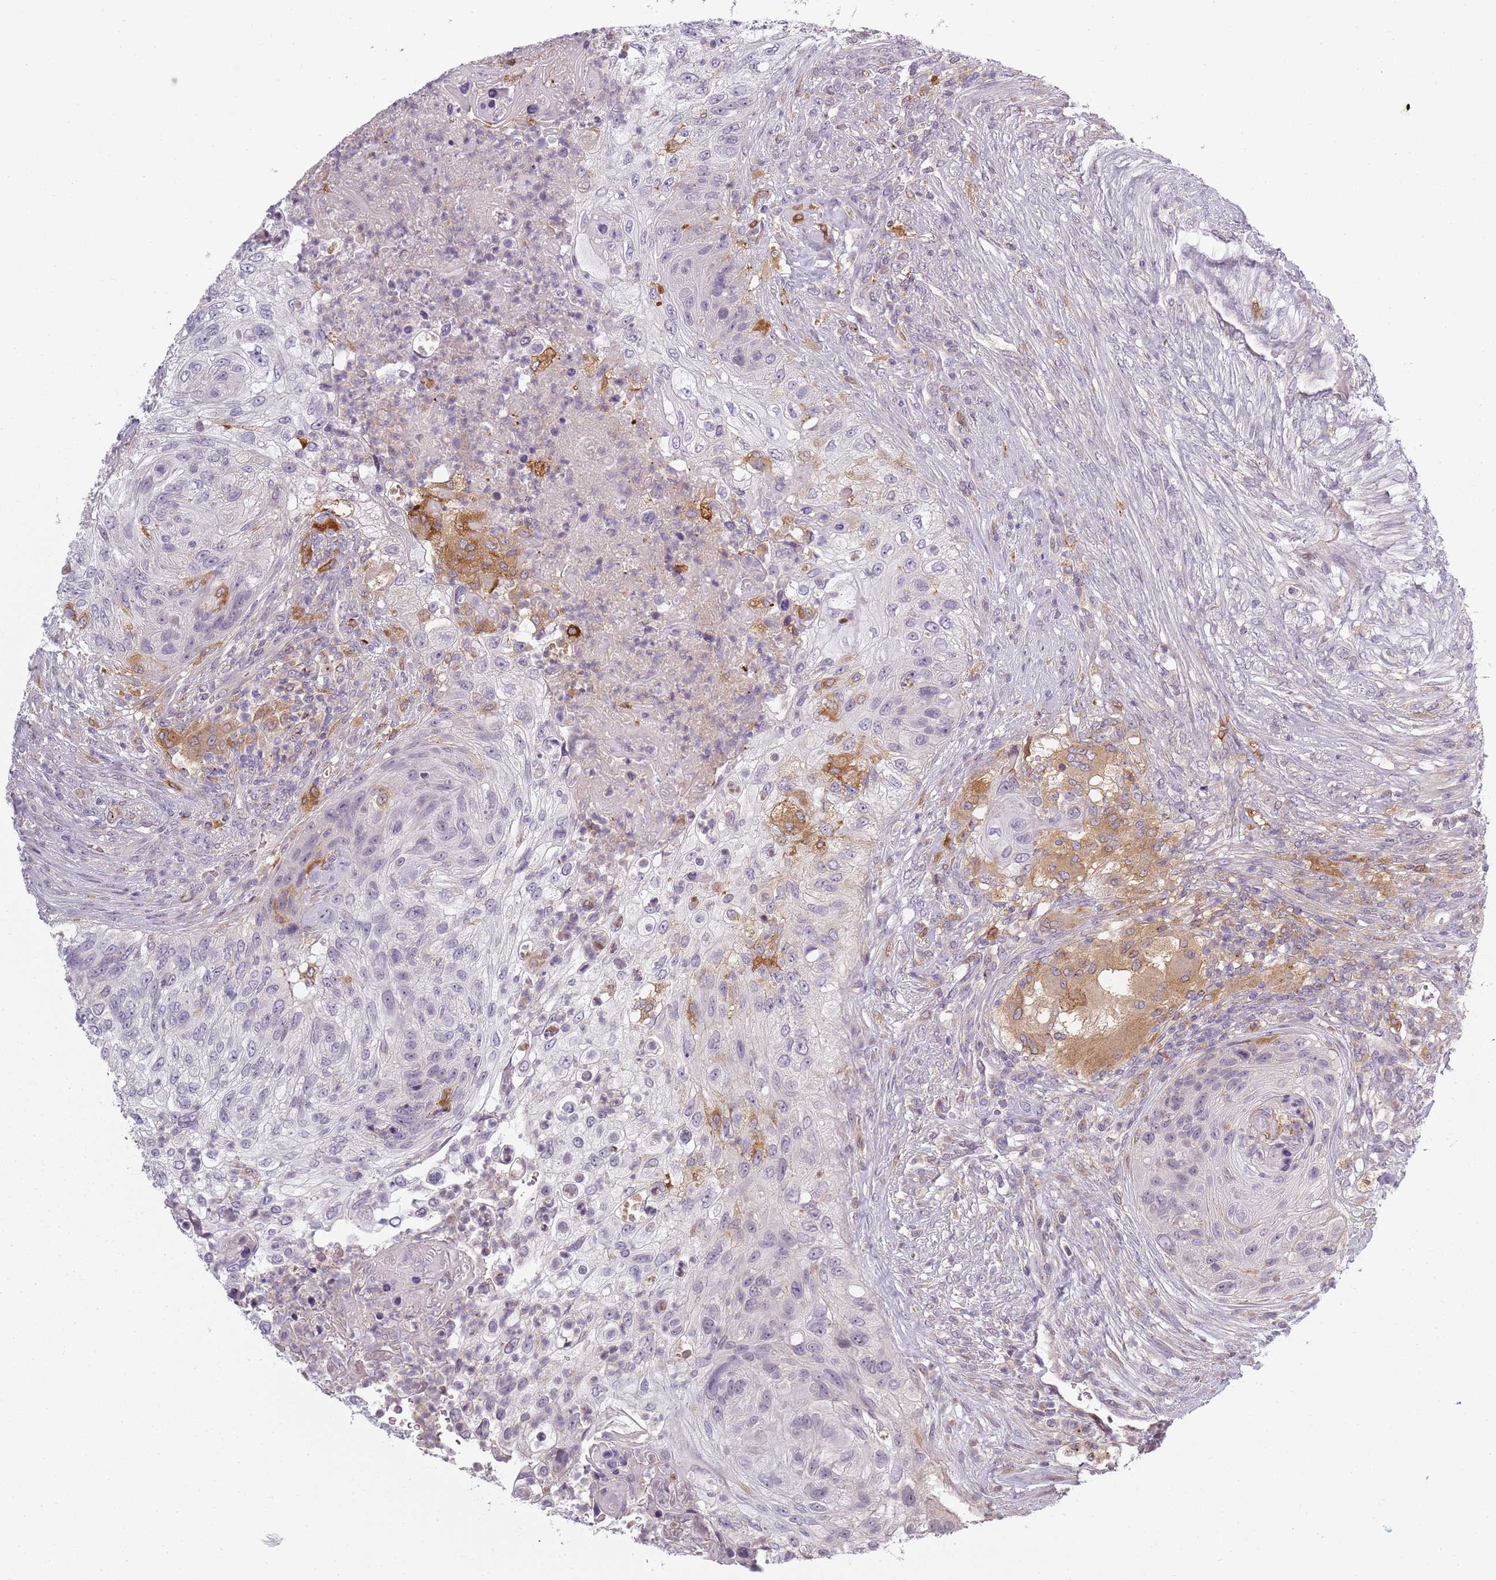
{"staining": {"intensity": "moderate", "quantity": "<25%", "location": "cytoplasmic/membranous"}, "tissue": "urothelial cancer", "cell_type": "Tumor cells", "image_type": "cancer", "snomed": [{"axis": "morphology", "description": "Urothelial carcinoma, High grade"}, {"axis": "topography", "description": "Urinary bladder"}], "caption": "Immunohistochemical staining of human urothelial cancer shows low levels of moderate cytoplasmic/membranous positivity in approximately <25% of tumor cells. The staining was performed using DAB (3,3'-diaminobenzidine) to visualize the protein expression in brown, while the nuclei were stained in blue with hematoxylin (Magnification: 20x).", "gene": "CC2D2B", "patient": {"sex": "female", "age": 60}}